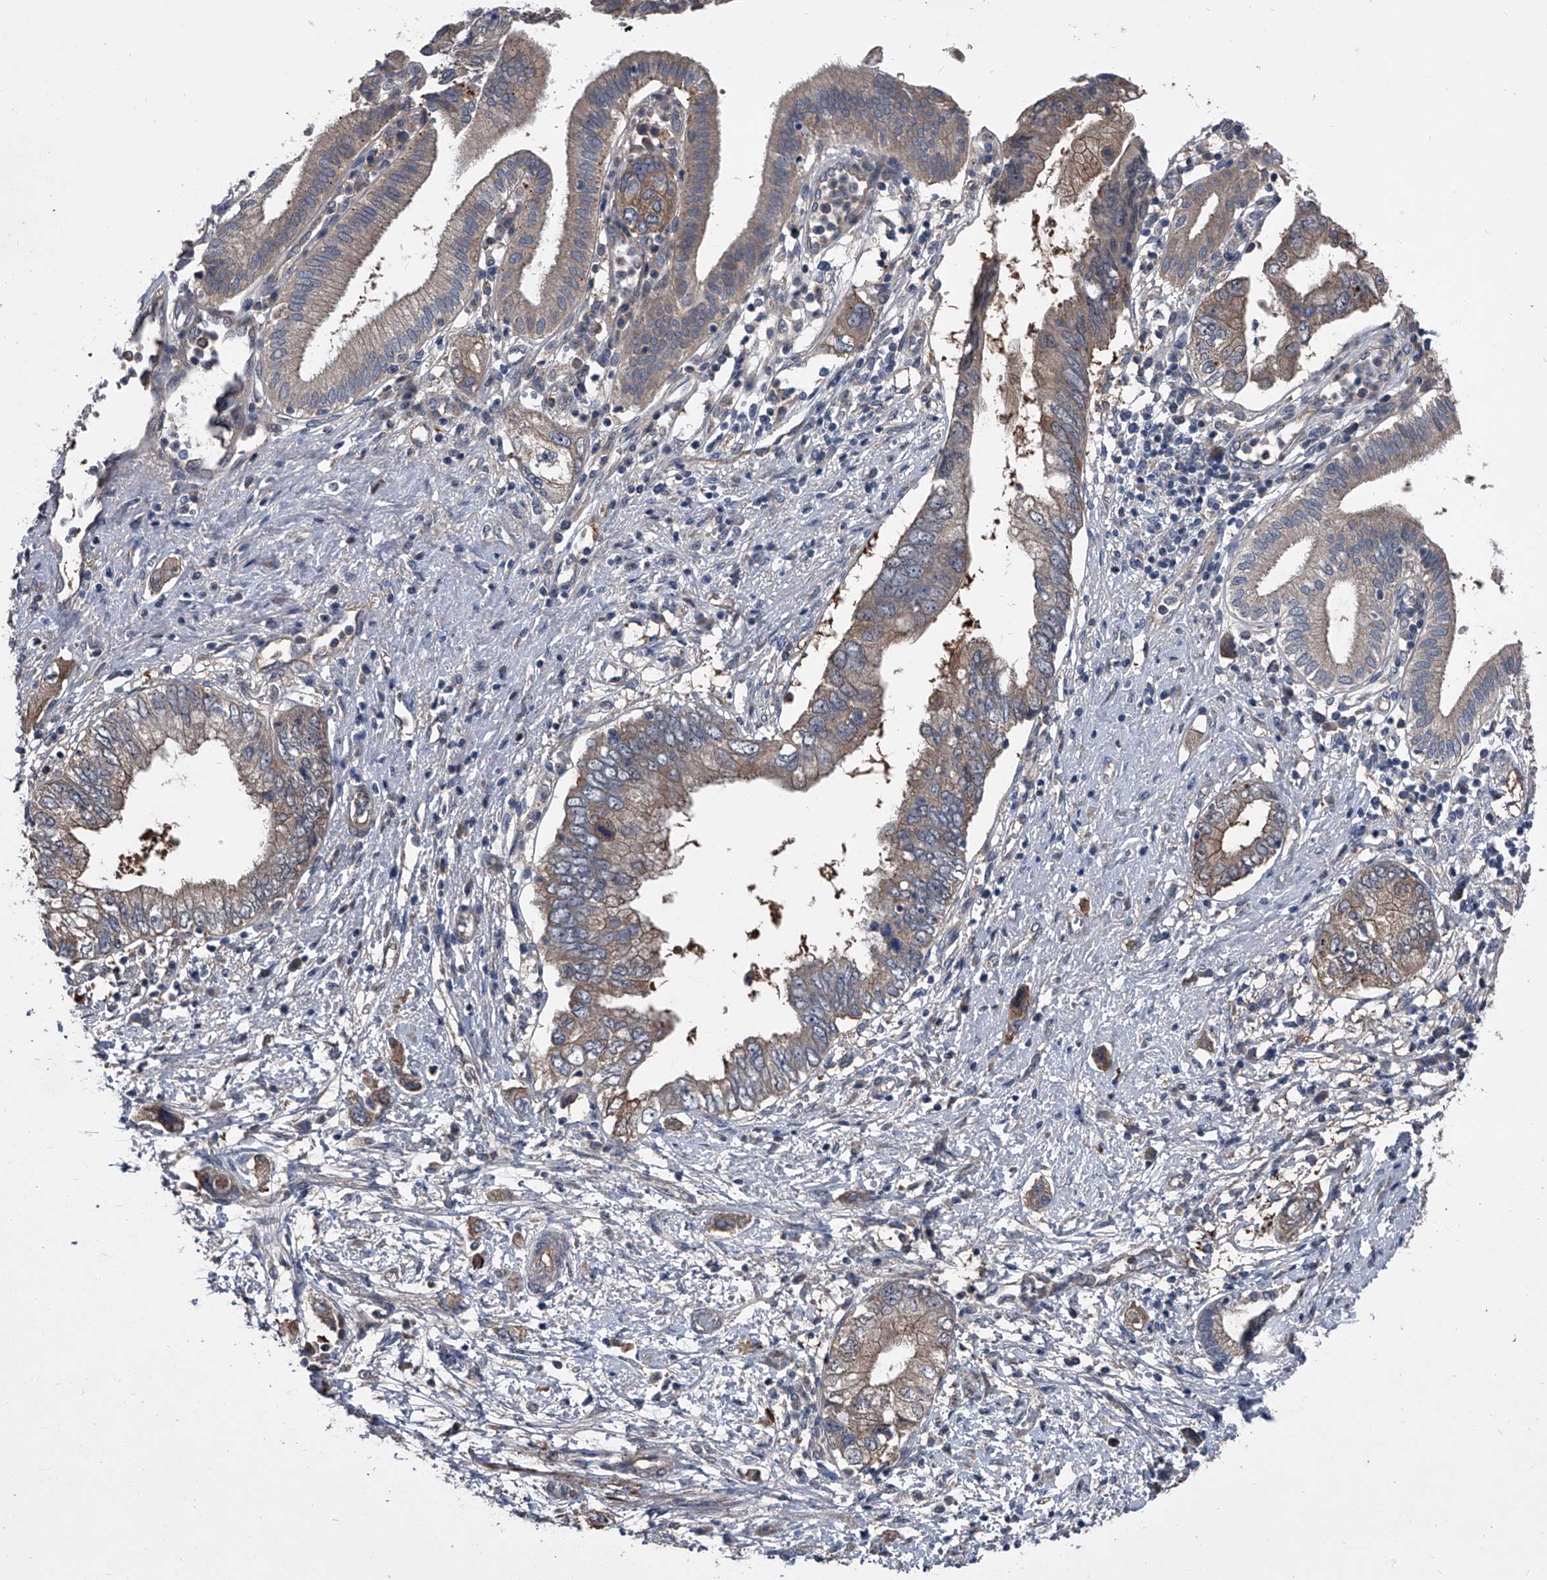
{"staining": {"intensity": "weak", "quantity": ">75%", "location": "cytoplasmic/membranous"}, "tissue": "pancreatic cancer", "cell_type": "Tumor cells", "image_type": "cancer", "snomed": [{"axis": "morphology", "description": "Adenocarcinoma, NOS"}, {"axis": "topography", "description": "Pancreas"}], "caption": "Protein staining by immunohistochemistry demonstrates weak cytoplasmic/membranous positivity in approximately >75% of tumor cells in adenocarcinoma (pancreatic).", "gene": "KIF13A", "patient": {"sex": "female", "age": 73}}